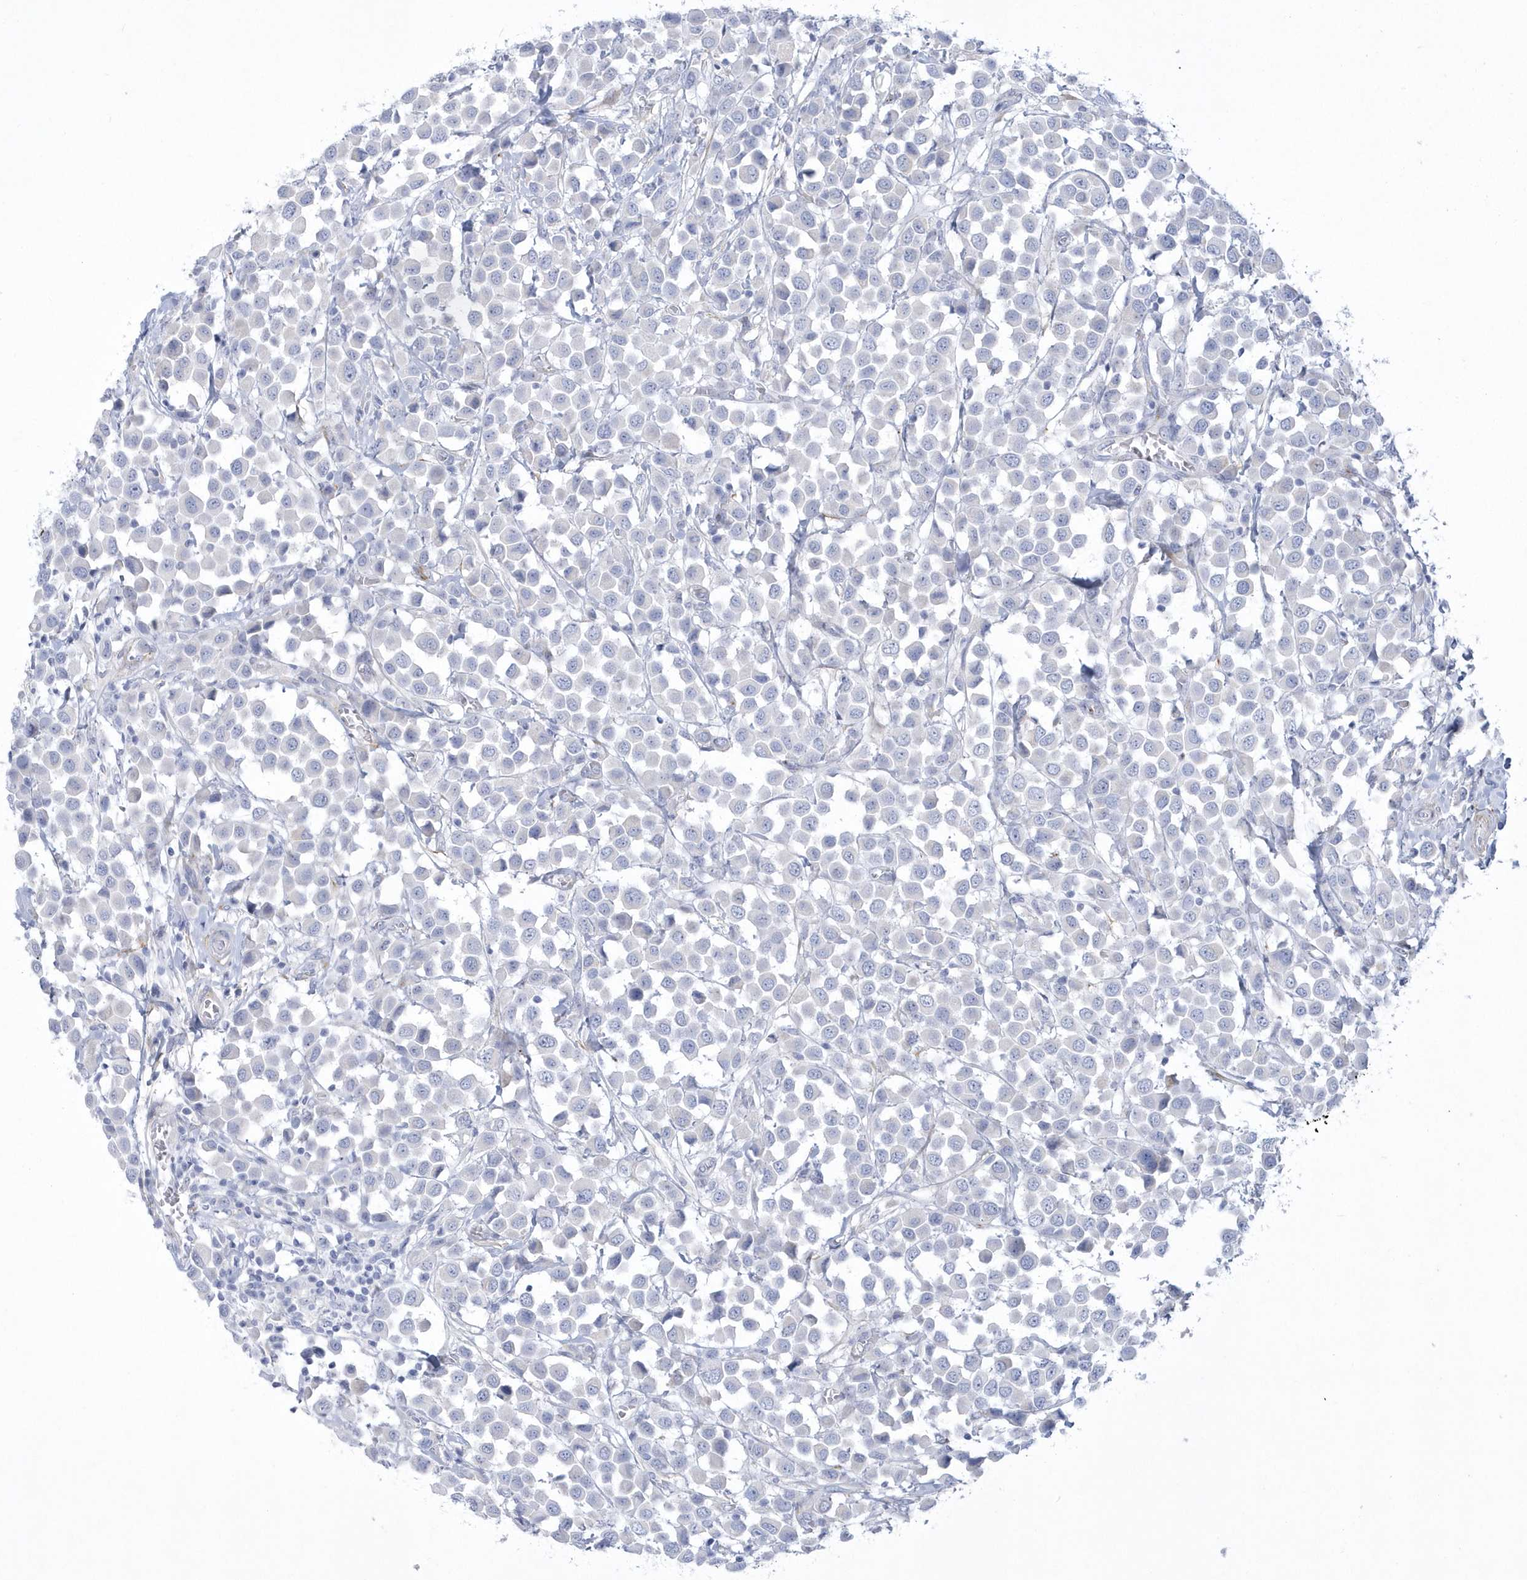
{"staining": {"intensity": "negative", "quantity": "none", "location": "none"}, "tissue": "breast cancer", "cell_type": "Tumor cells", "image_type": "cancer", "snomed": [{"axis": "morphology", "description": "Duct carcinoma"}, {"axis": "topography", "description": "Breast"}], "caption": "The histopathology image shows no significant expression in tumor cells of breast cancer. (Stains: DAB IHC with hematoxylin counter stain, Microscopy: brightfield microscopy at high magnification).", "gene": "WDR27", "patient": {"sex": "female", "age": 61}}